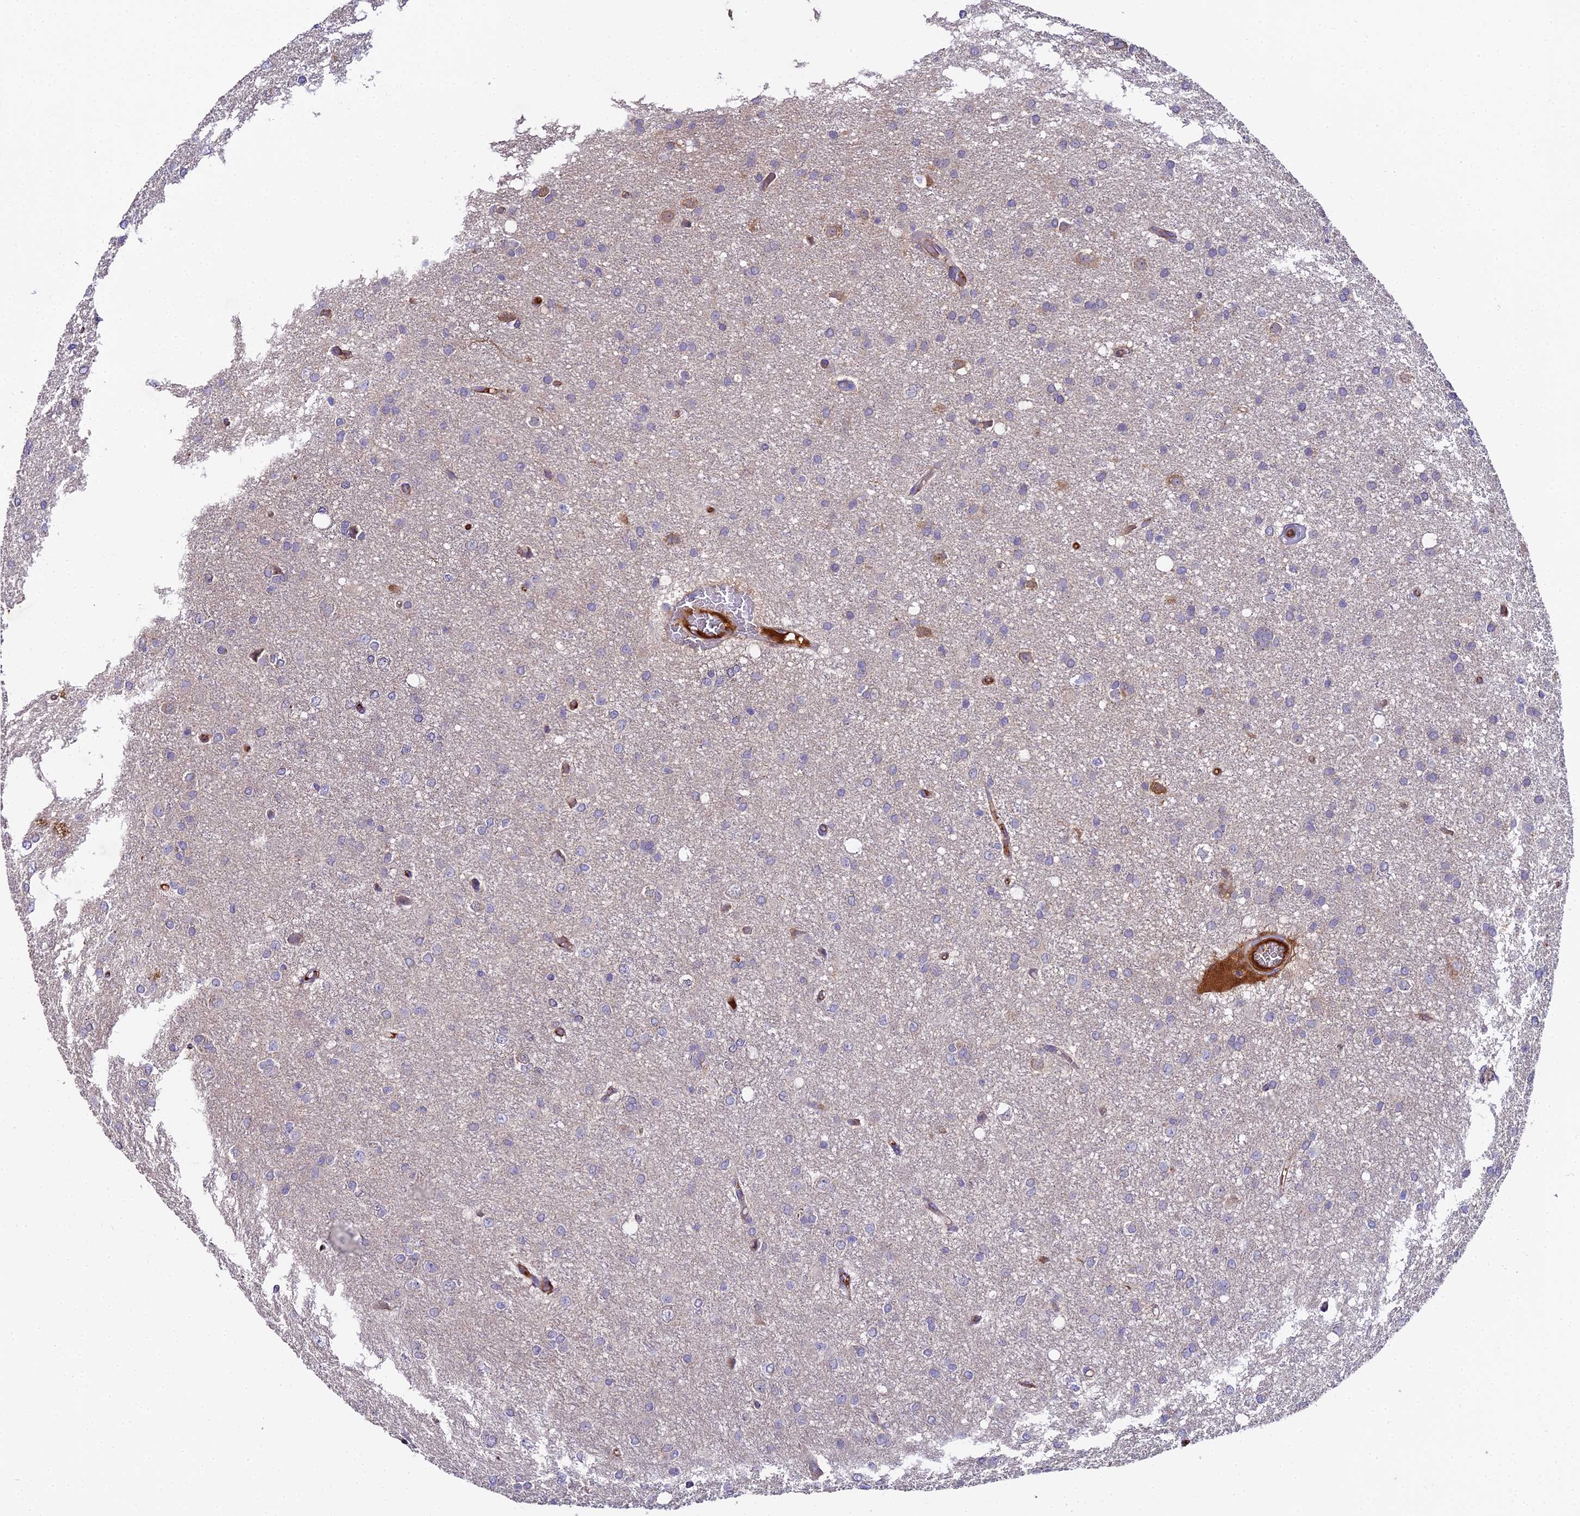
{"staining": {"intensity": "negative", "quantity": "none", "location": "none"}, "tissue": "glioma", "cell_type": "Tumor cells", "image_type": "cancer", "snomed": [{"axis": "morphology", "description": "Glioma, malignant, High grade"}, {"axis": "topography", "description": "Brain"}], "caption": "Protein analysis of malignant glioma (high-grade) displays no significant expression in tumor cells.", "gene": "BEX4", "patient": {"sex": "female", "age": 50}}